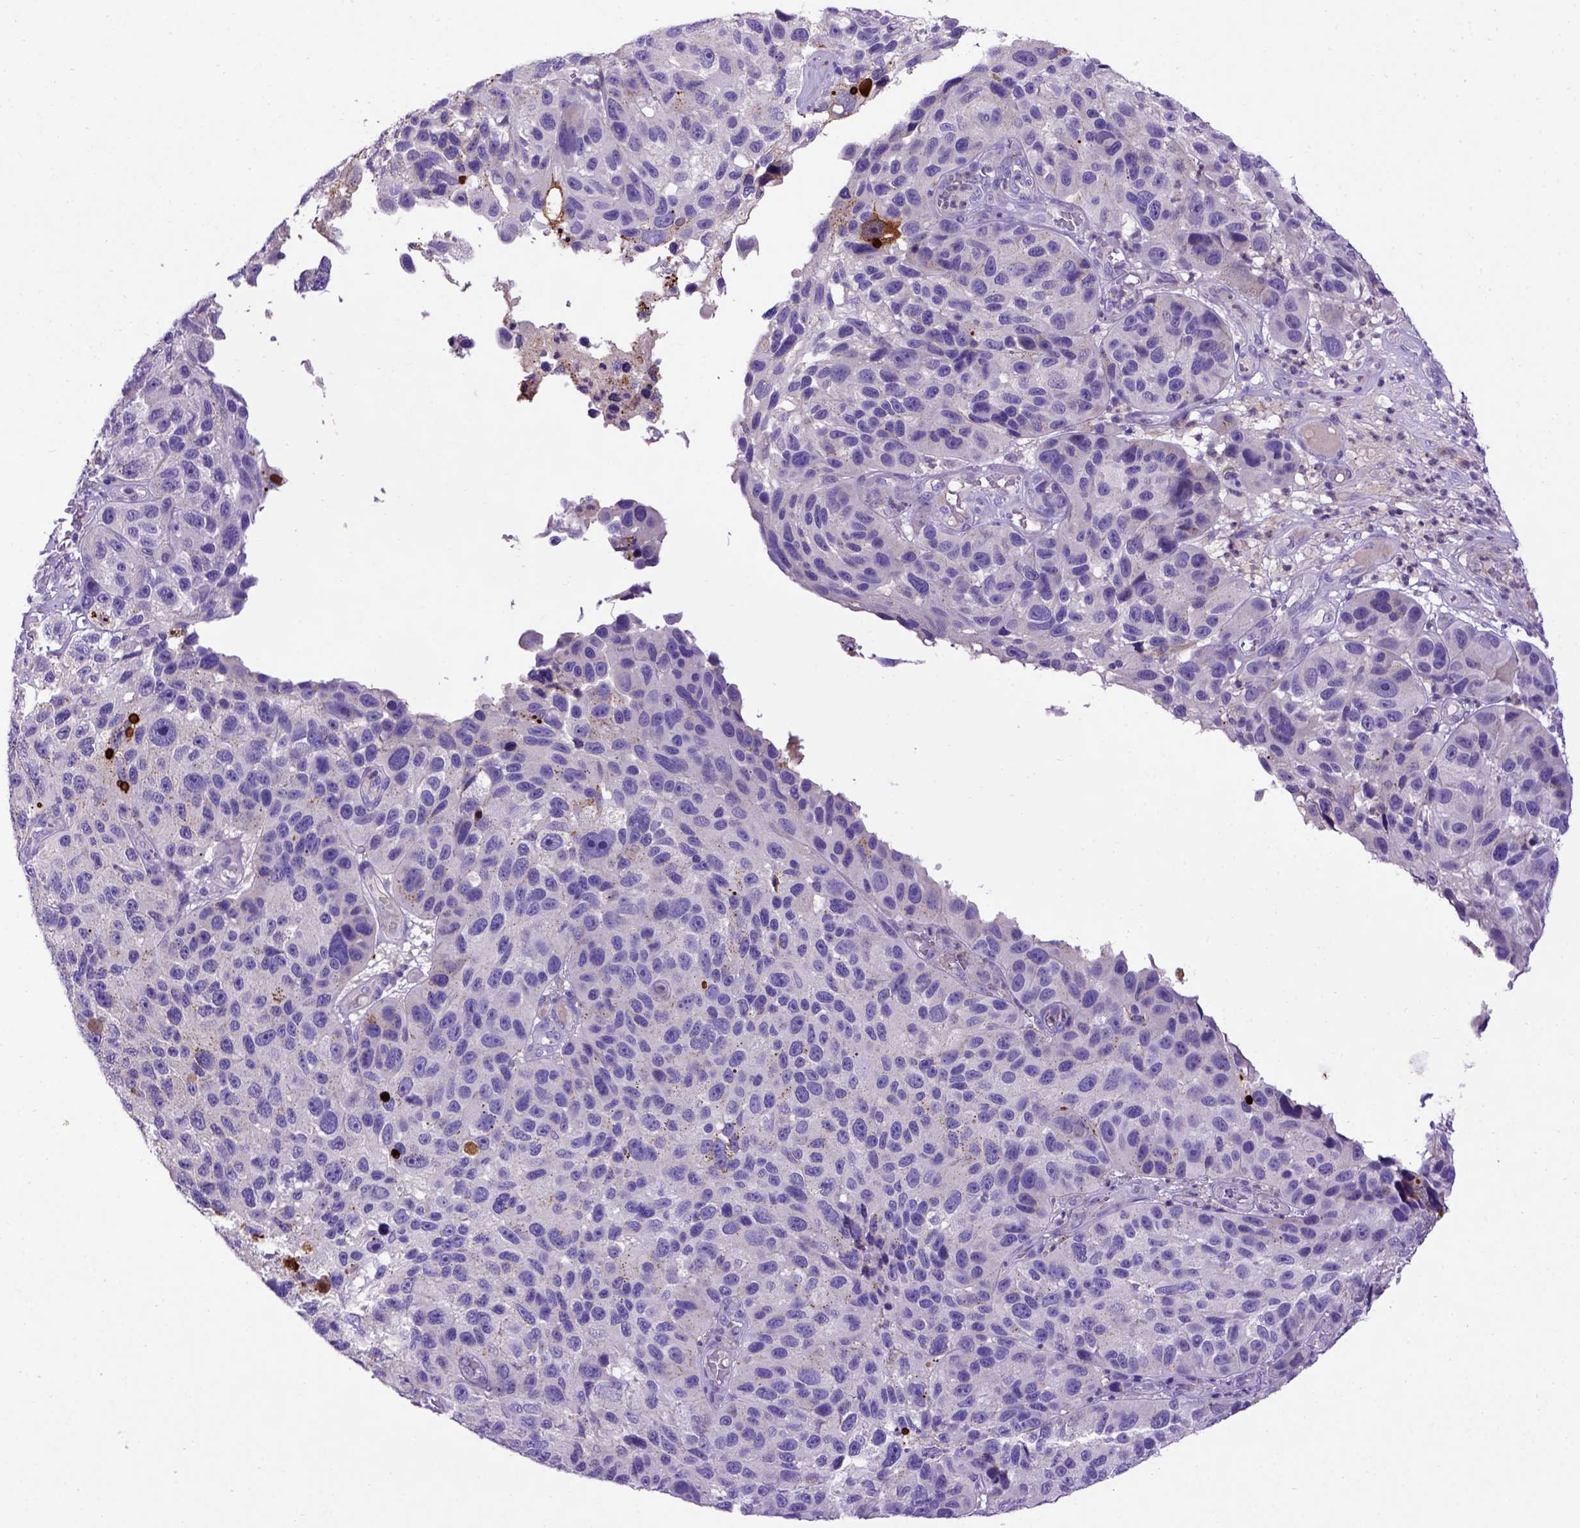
{"staining": {"intensity": "negative", "quantity": "none", "location": "none"}, "tissue": "melanoma", "cell_type": "Tumor cells", "image_type": "cancer", "snomed": [{"axis": "morphology", "description": "Malignant melanoma, NOS"}, {"axis": "topography", "description": "Skin"}], "caption": "High magnification brightfield microscopy of melanoma stained with DAB (brown) and counterstained with hematoxylin (blue): tumor cells show no significant staining.", "gene": "ADAM12", "patient": {"sex": "male", "age": 53}}